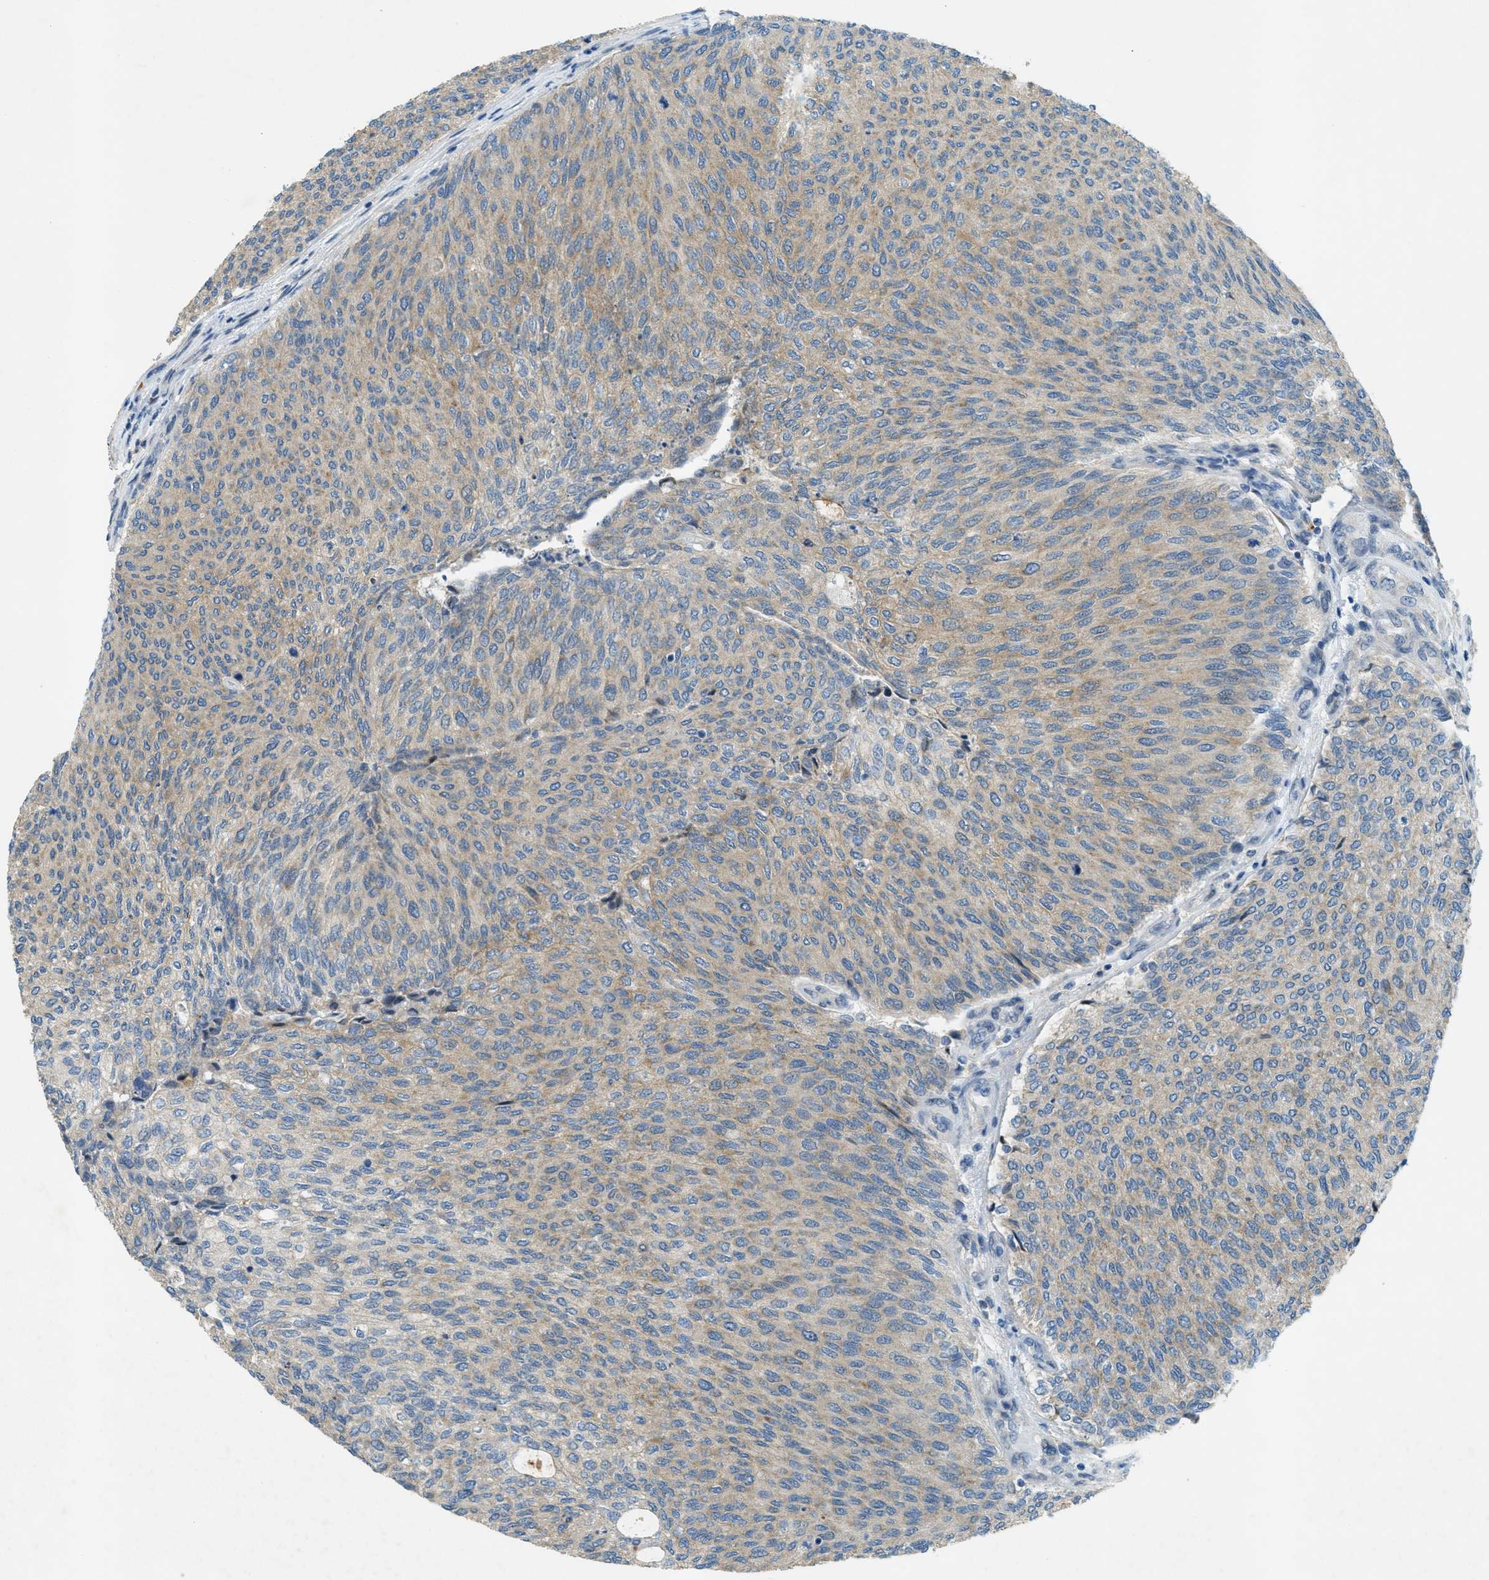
{"staining": {"intensity": "weak", "quantity": ">75%", "location": "cytoplasmic/membranous"}, "tissue": "urothelial cancer", "cell_type": "Tumor cells", "image_type": "cancer", "snomed": [{"axis": "morphology", "description": "Urothelial carcinoma, Low grade"}, {"axis": "topography", "description": "Urinary bladder"}], "caption": "Immunohistochemical staining of low-grade urothelial carcinoma shows low levels of weak cytoplasmic/membranous expression in about >75% of tumor cells.", "gene": "SNX14", "patient": {"sex": "female", "age": 79}}